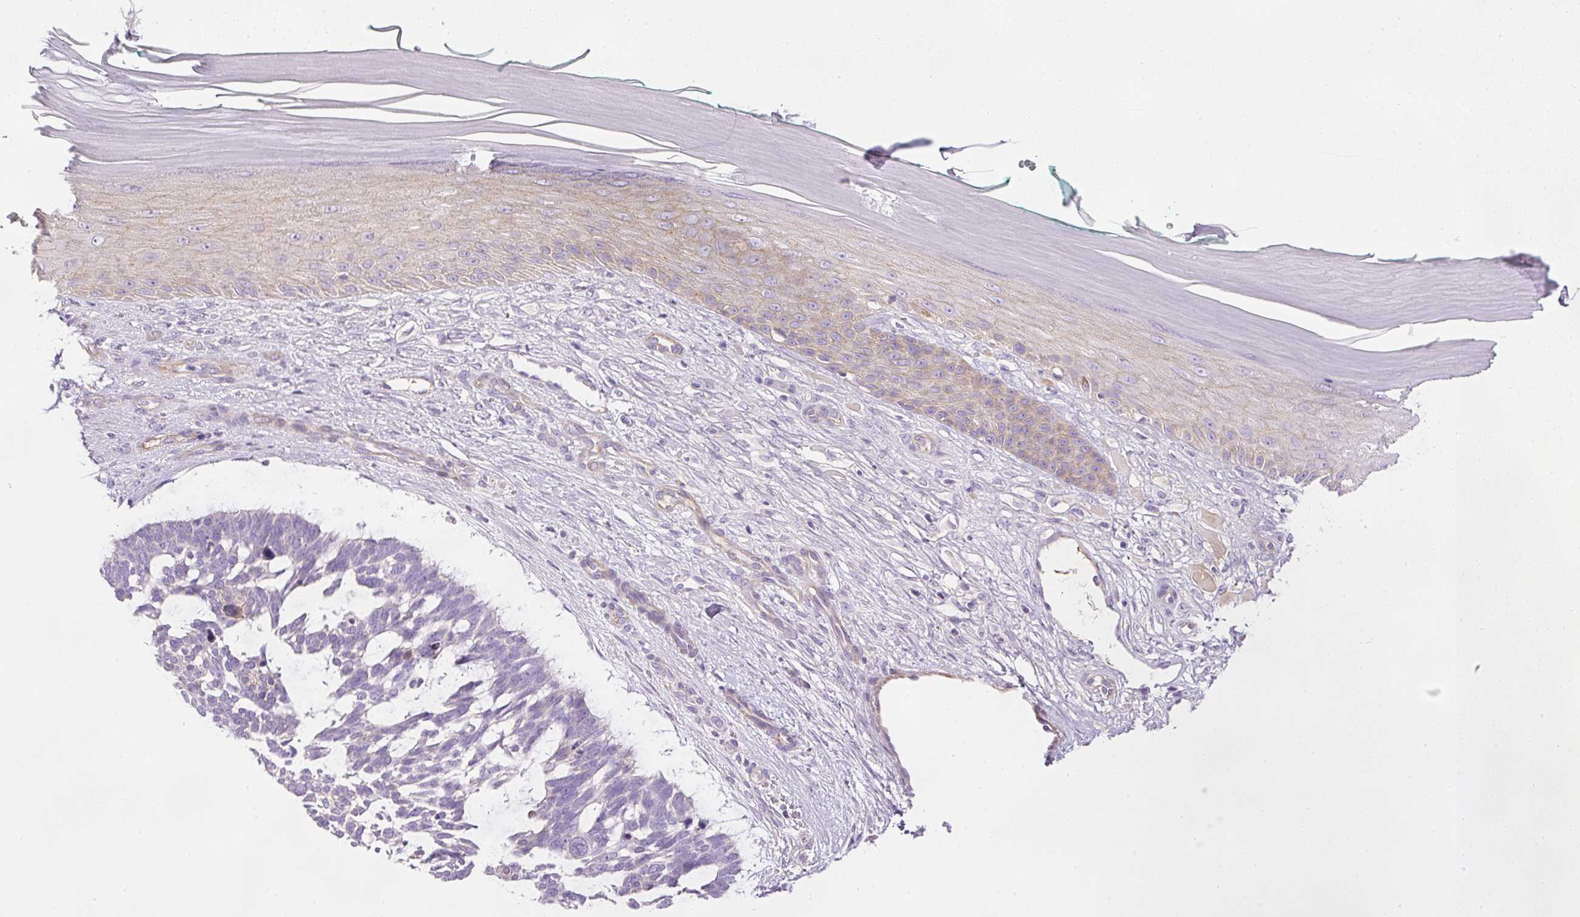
{"staining": {"intensity": "weak", "quantity": "<25%", "location": "cytoplasmic/membranous"}, "tissue": "skin cancer", "cell_type": "Tumor cells", "image_type": "cancer", "snomed": [{"axis": "morphology", "description": "Basal cell carcinoma"}, {"axis": "topography", "description": "Skin"}], "caption": "An immunohistochemistry image of basal cell carcinoma (skin) is shown. There is no staining in tumor cells of basal cell carcinoma (skin). The staining was performed using DAB (3,3'-diaminobenzidine) to visualize the protein expression in brown, while the nuclei were stained in blue with hematoxylin (Magnification: 20x).", "gene": "KPNA5", "patient": {"sex": "male", "age": 88}}